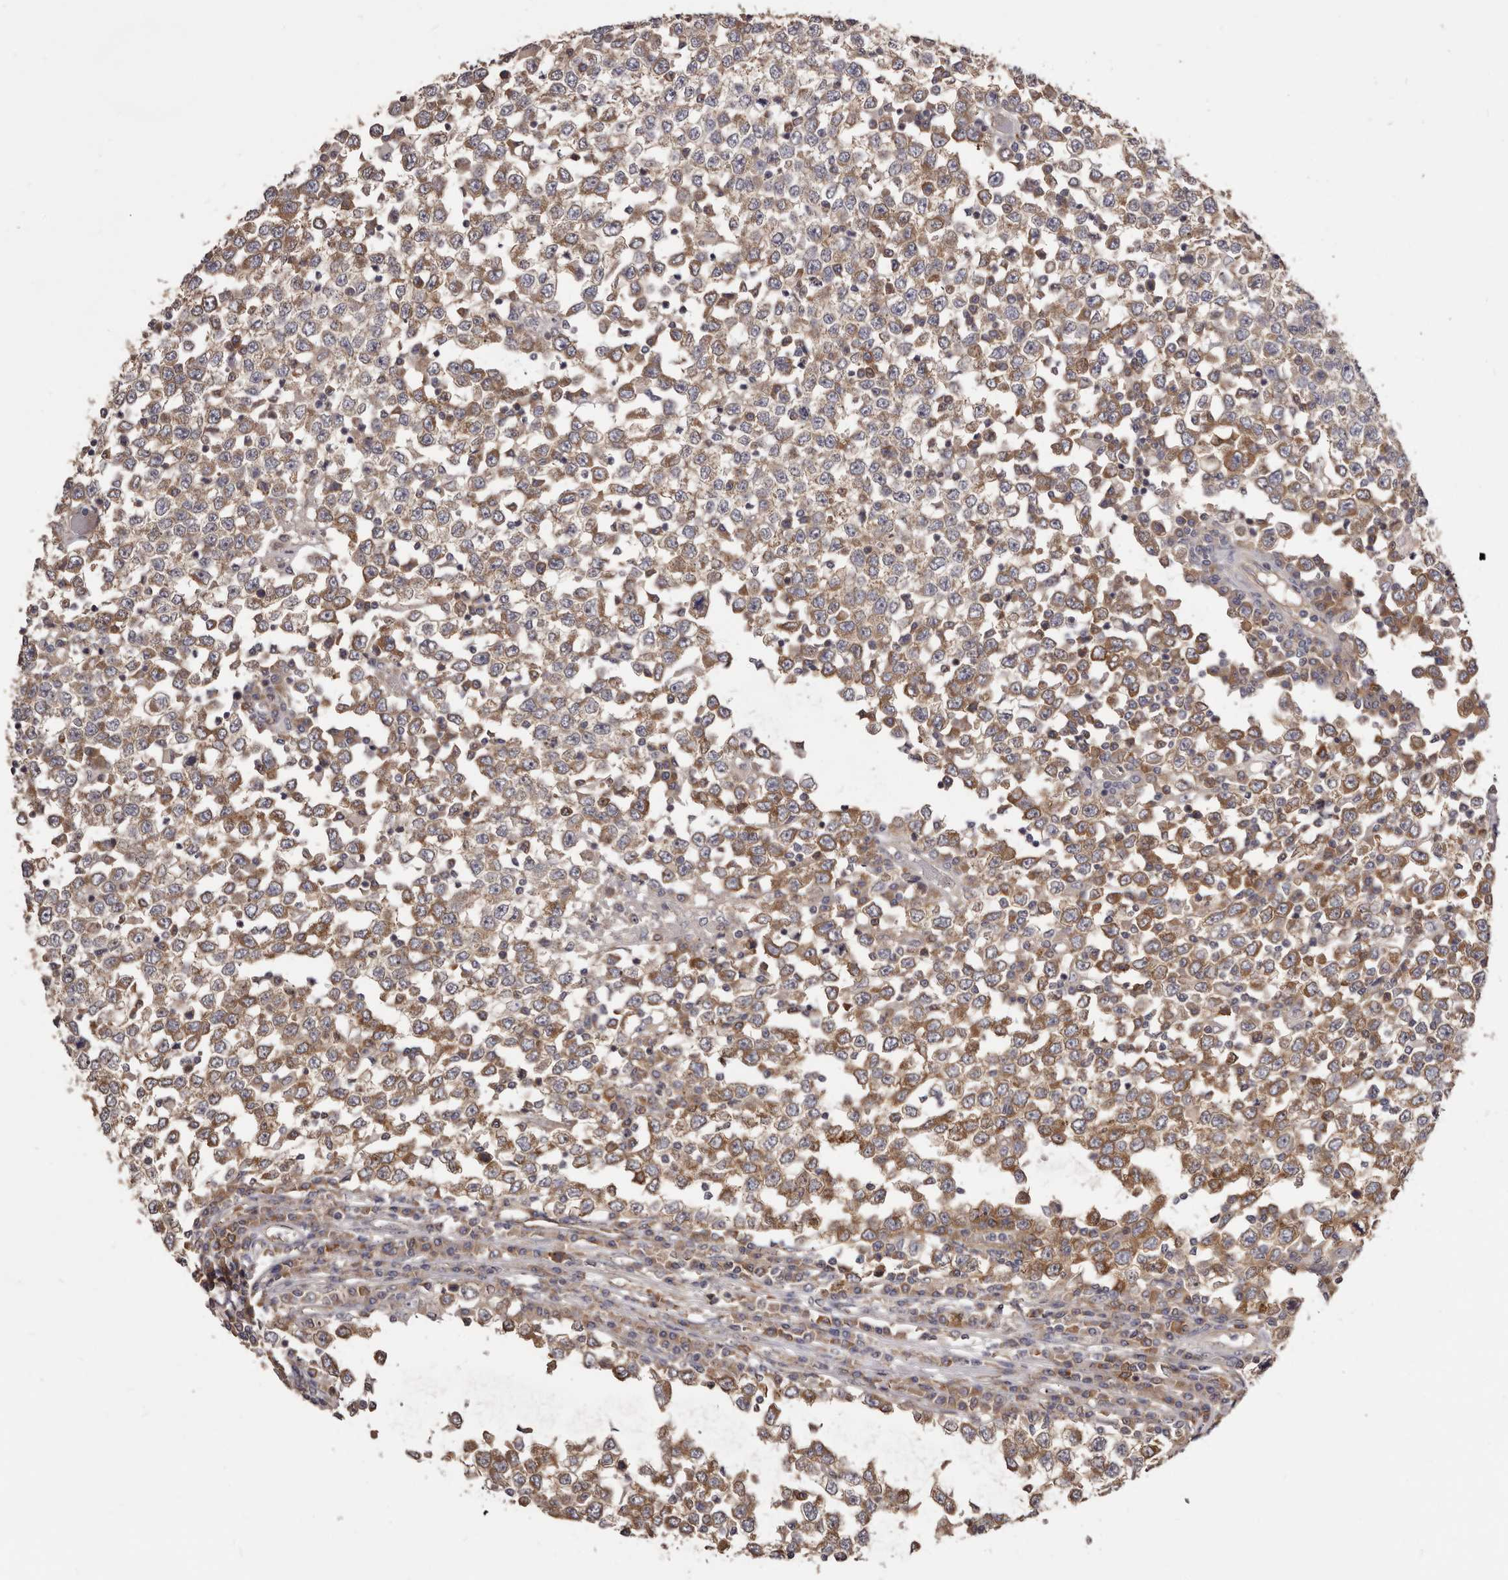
{"staining": {"intensity": "moderate", "quantity": ">75%", "location": "cytoplasmic/membranous"}, "tissue": "testis cancer", "cell_type": "Tumor cells", "image_type": "cancer", "snomed": [{"axis": "morphology", "description": "Seminoma, NOS"}, {"axis": "topography", "description": "Testis"}], "caption": "Human testis seminoma stained with a brown dye reveals moderate cytoplasmic/membranous positive positivity in about >75% of tumor cells.", "gene": "LTV1", "patient": {"sex": "male", "age": 65}}